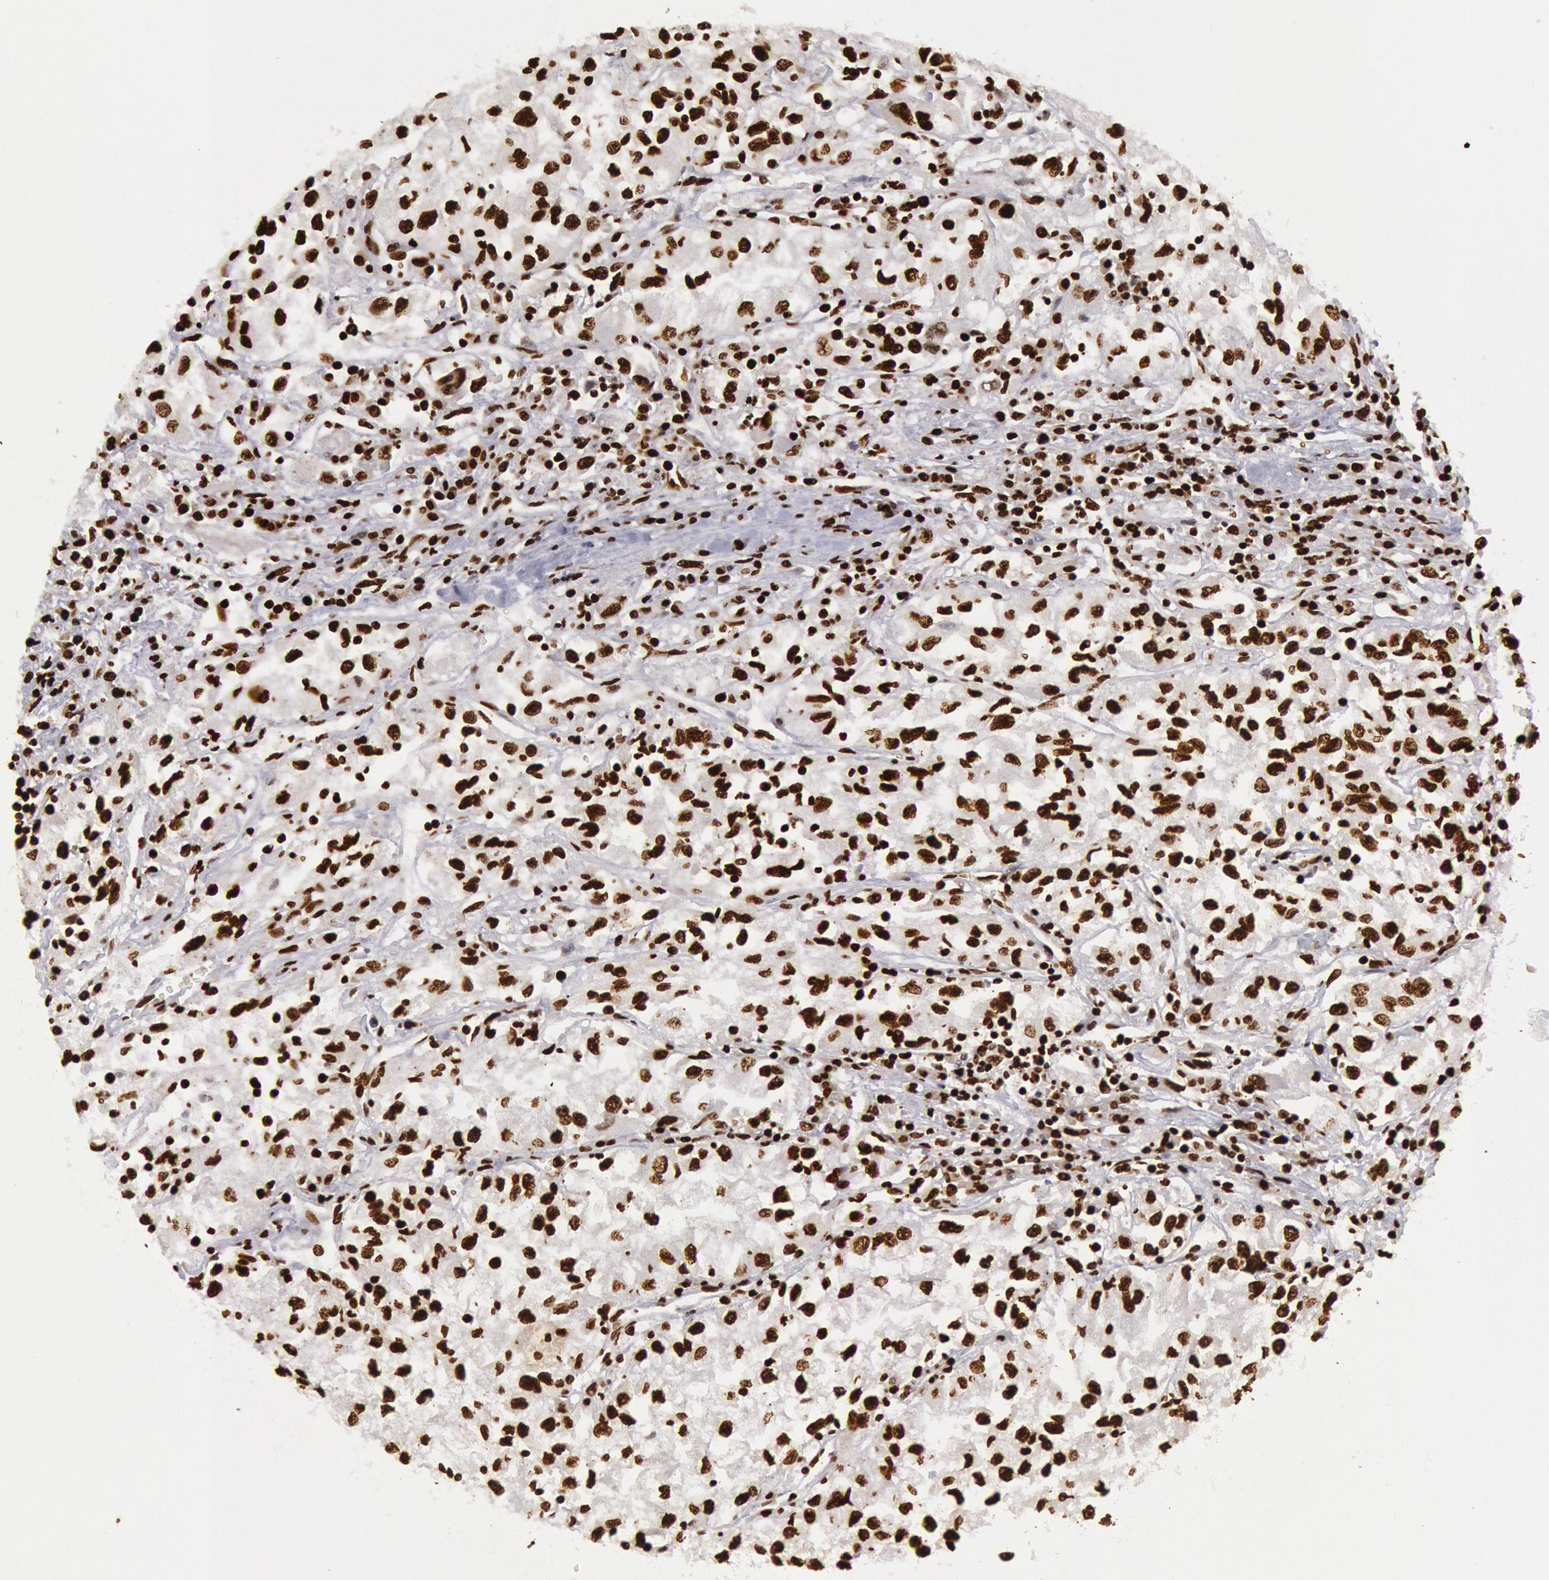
{"staining": {"intensity": "strong", "quantity": ">75%", "location": "nuclear"}, "tissue": "renal cancer", "cell_type": "Tumor cells", "image_type": "cancer", "snomed": [{"axis": "morphology", "description": "Adenocarcinoma, NOS"}, {"axis": "topography", "description": "Kidney"}], "caption": "A high-resolution histopathology image shows IHC staining of renal adenocarcinoma, which shows strong nuclear positivity in approximately >75% of tumor cells.", "gene": "H3-4", "patient": {"sex": "male", "age": 59}}